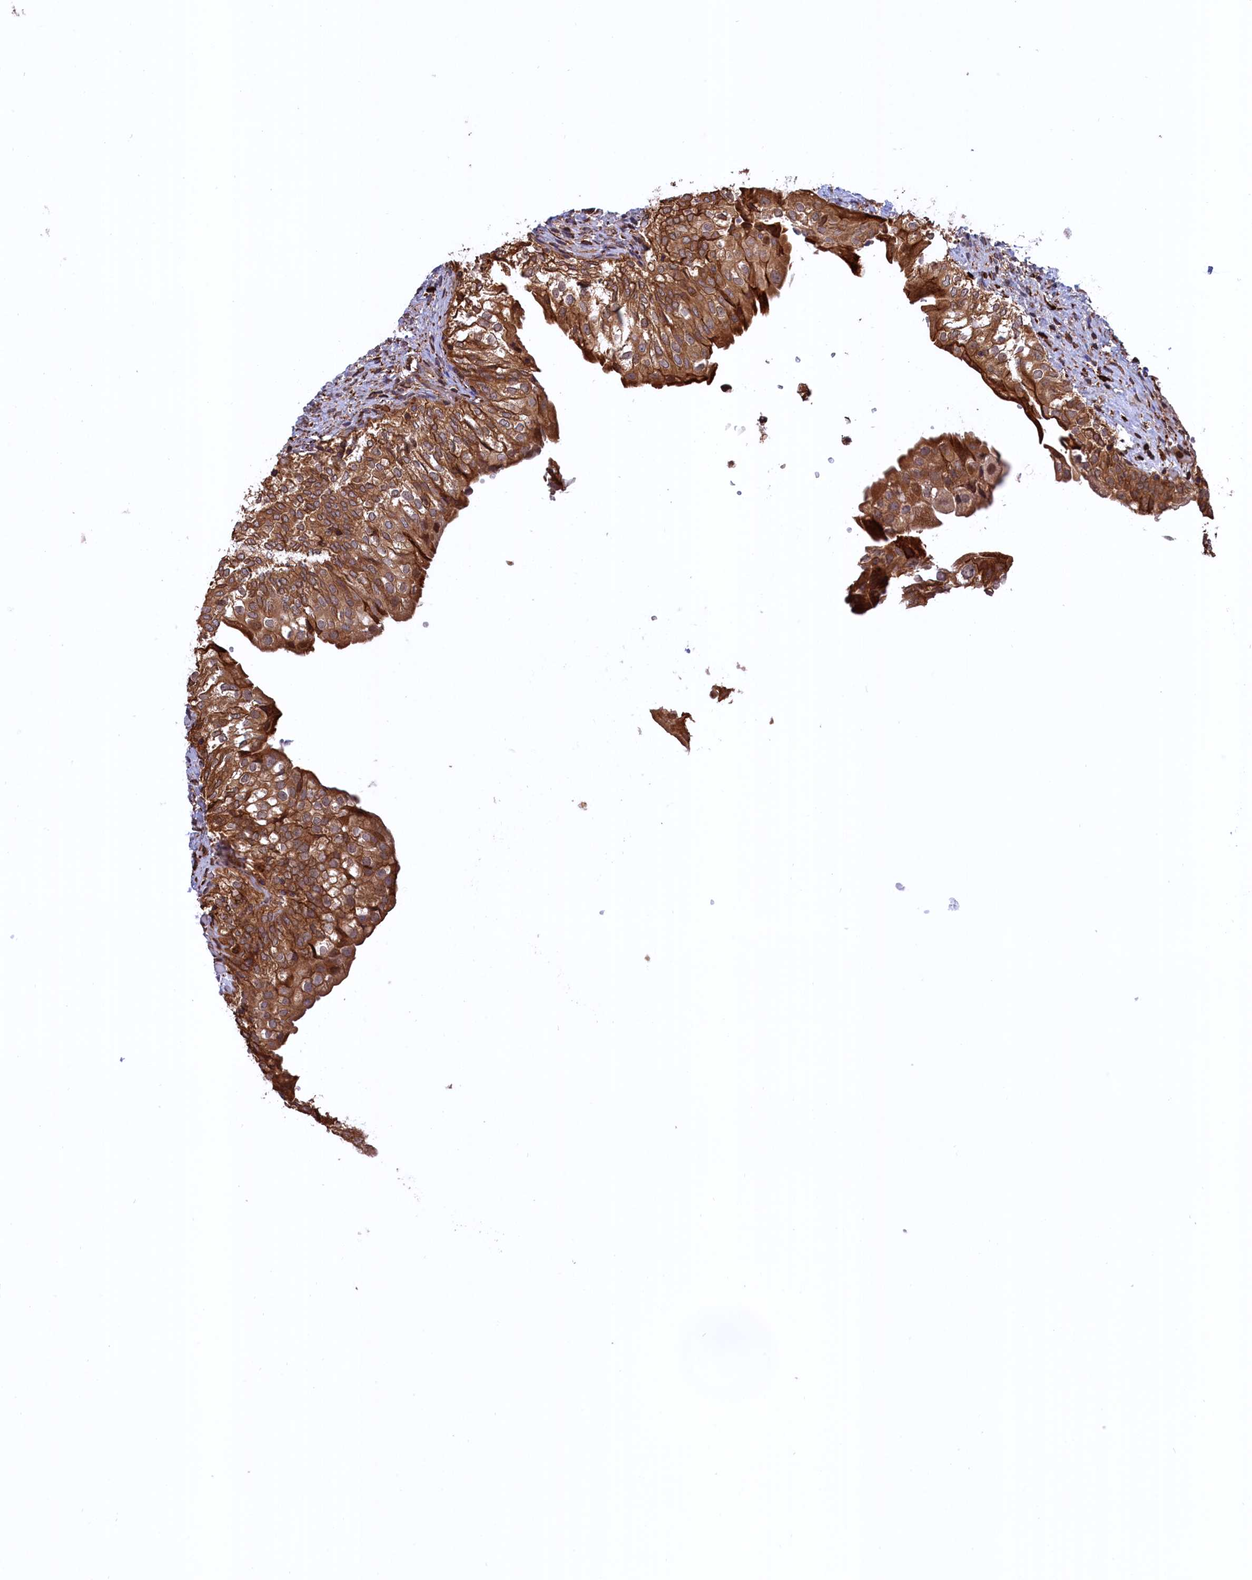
{"staining": {"intensity": "moderate", "quantity": ">75%", "location": "cytoplasmic/membranous"}, "tissue": "urinary bladder", "cell_type": "Urothelial cells", "image_type": "normal", "snomed": [{"axis": "morphology", "description": "Normal tissue, NOS"}, {"axis": "topography", "description": "Urinary bladder"}], "caption": "Urinary bladder was stained to show a protein in brown. There is medium levels of moderate cytoplasmic/membranous expression in about >75% of urothelial cells. The staining was performed using DAB (3,3'-diaminobenzidine), with brown indicating positive protein expression. Nuclei are stained blue with hematoxylin.", "gene": "PLA2G4C", "patient": {"sex": "male", "age": 55}}